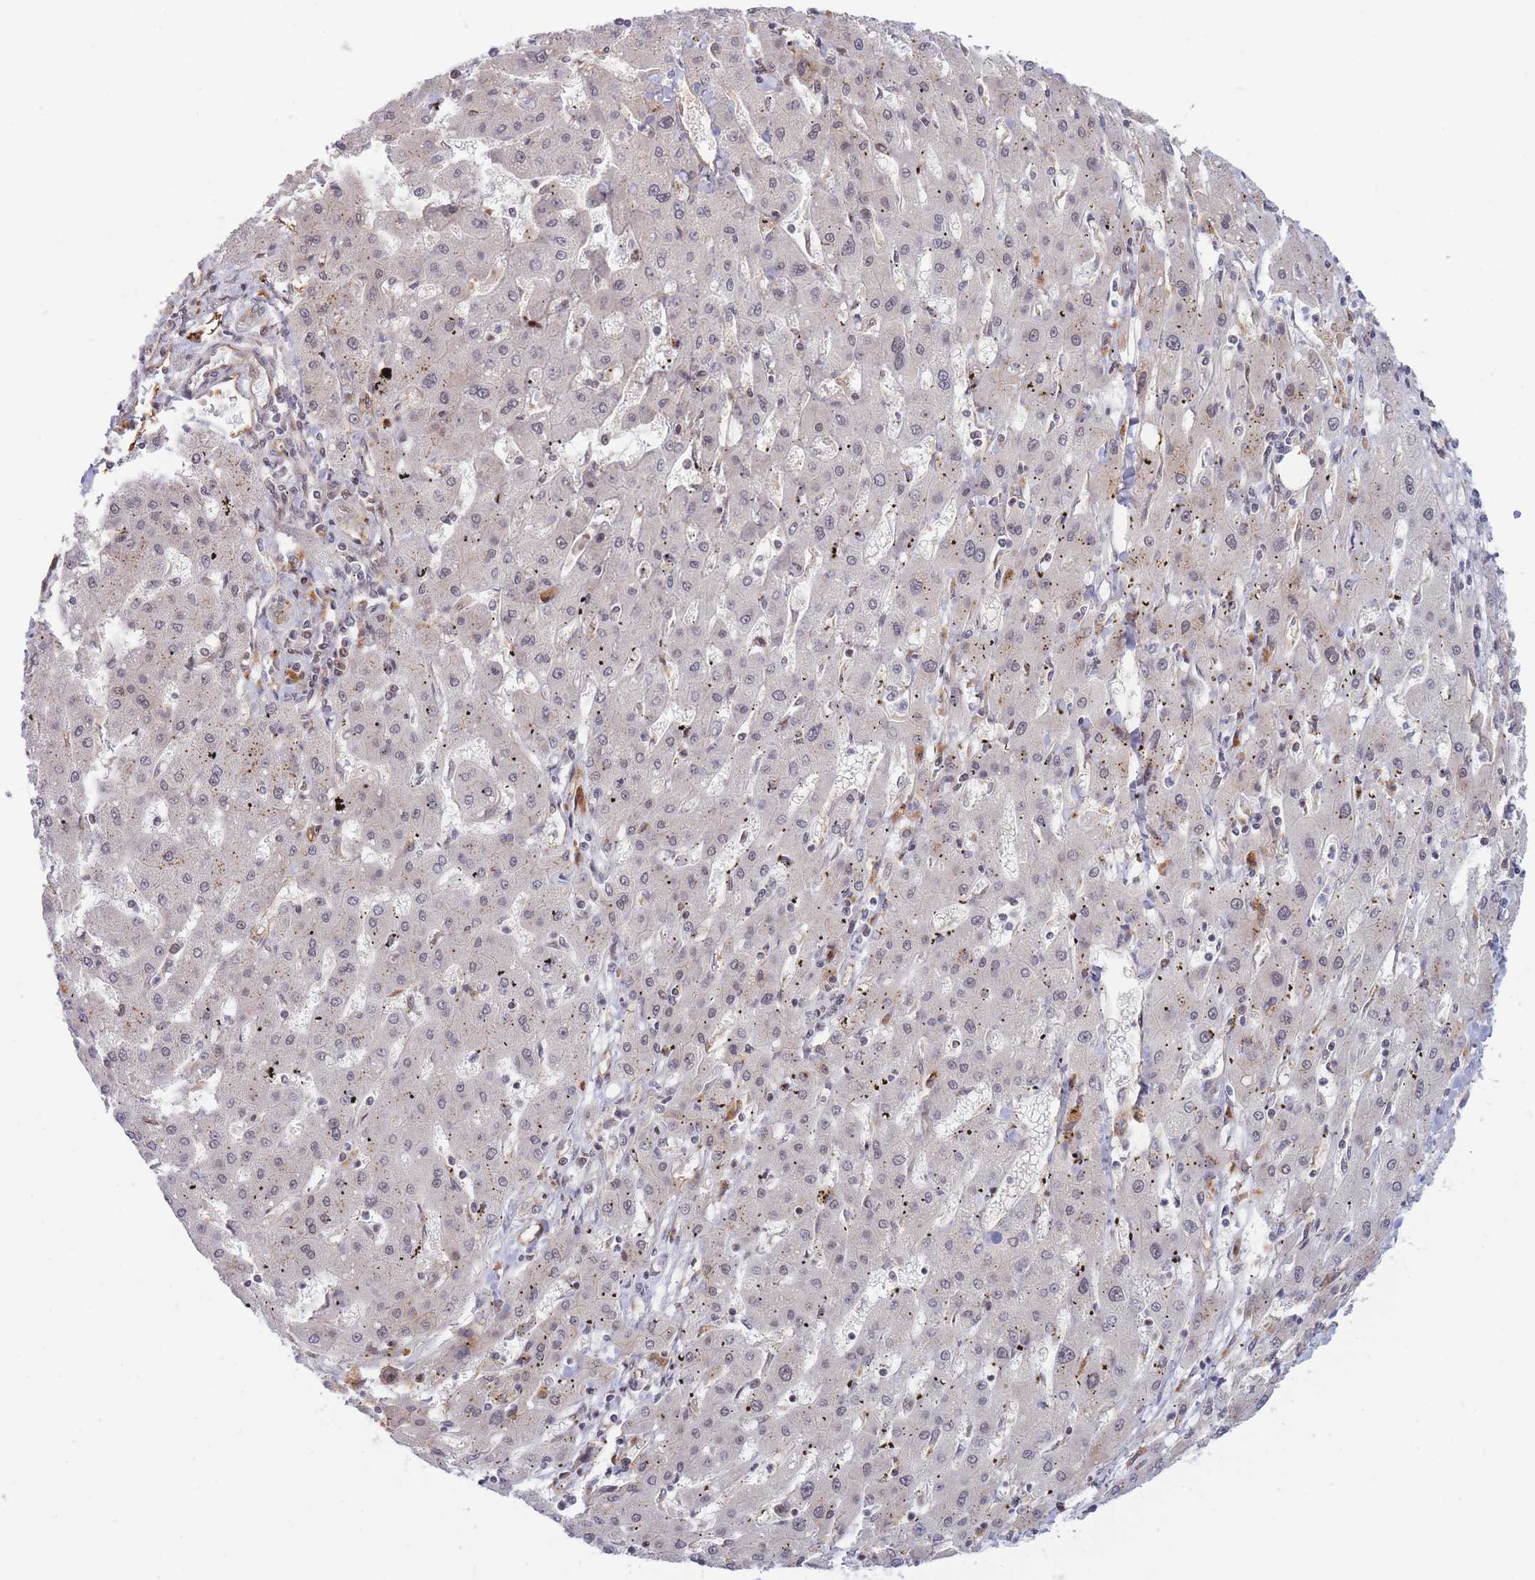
{"staining": {"intensity": "weak", "quantity": "<25%", "location": "cytoplasmic/membranous,nuclear"}, "tissue": "liver cancer", "cell_type": "Tumor cells", "image_type": "cancer", "snomed": [{"axis": "morphology", "description": "Carcinoma, Hepatocellular, NOS"}, {"axis": "topography", "description": "Liver"}], "caption": "Tumor cells show no significant positivity in liver cancer. Nuclei are stained in blue.", "gene": "BOD1L1", "patient": {"sex": "male", "age": 72}}